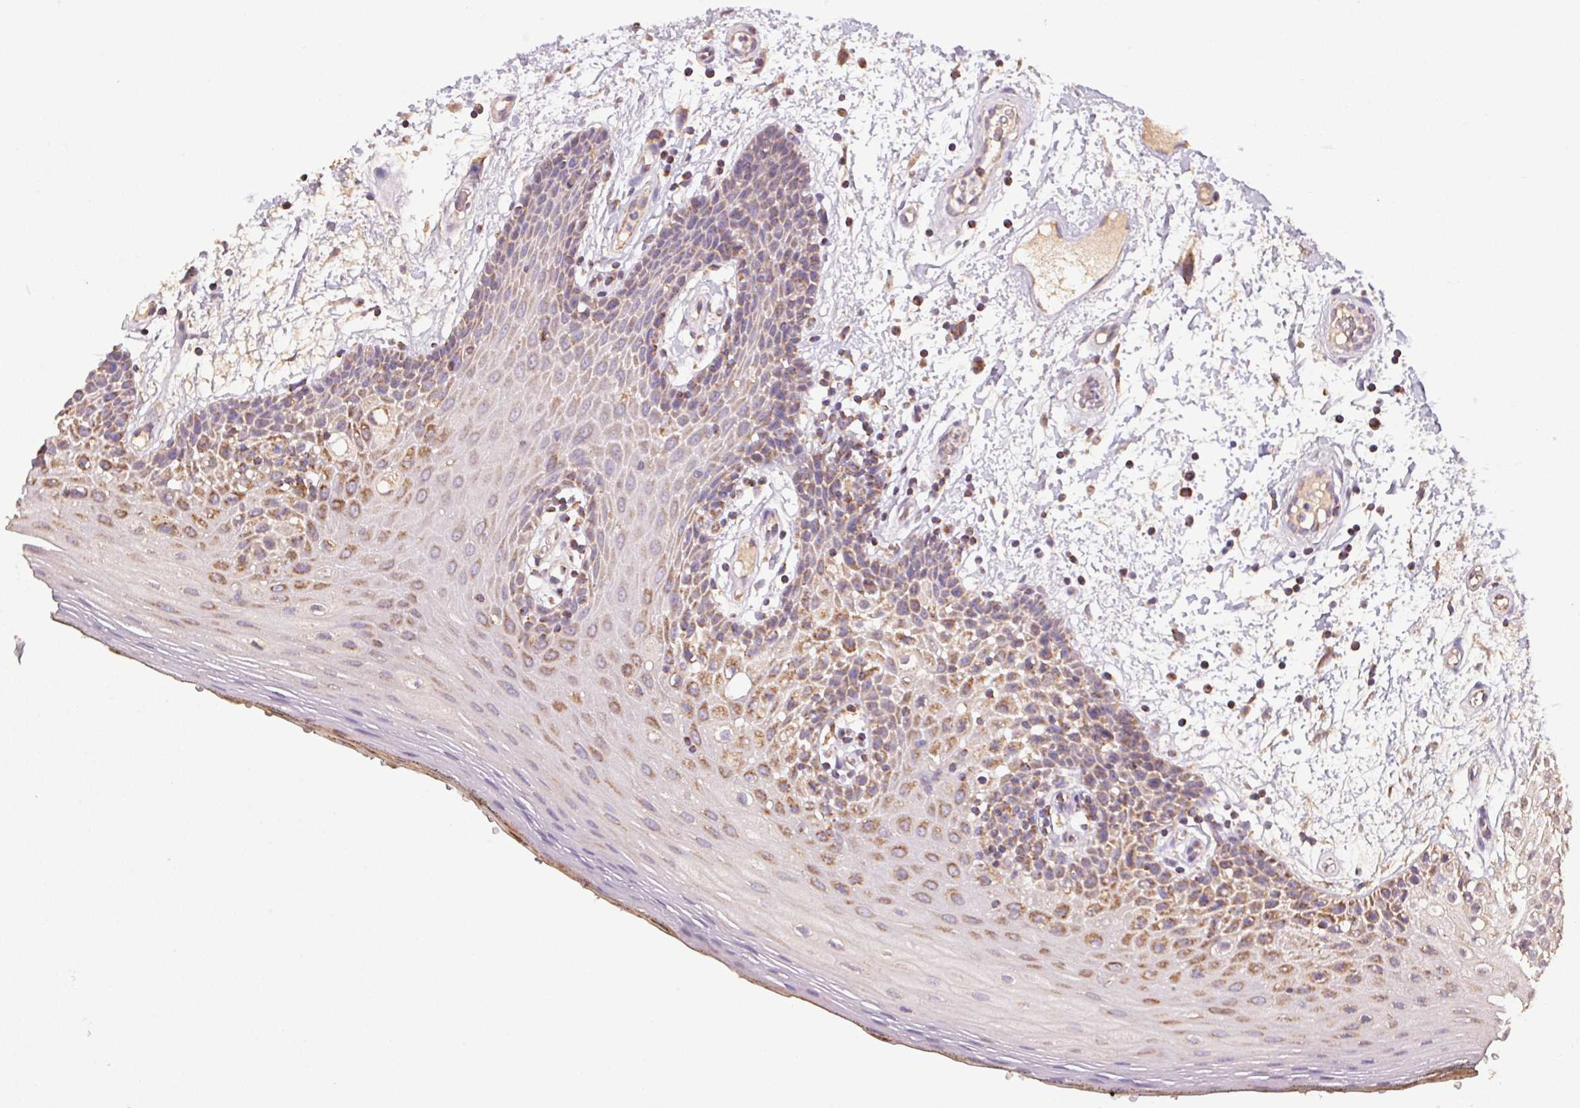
{"staining": {"intensity": "moderate", "quantity": "25%-75%", "location": "cytoplasmic/membranous"}, "tissue": "oral mucosa", "cell_type": "Squamous epithelial cells", "image_type": "normal", "snomed": [{"axis": "morphology", "description": "Normal tissue, NOS"}, {"axis": "morphology", "description": "Squamous cell carcinoma, NOS"}, {"axis": "topography", "description": "Oral tissue"}, {"axis": "topography", "description": "Head-Neck"}], "caption": "Protein analysis of unremarkable oral mucosa demonstrates moderate cytoplasmic/membranous expression in about 25%-75% of squamous epithelial cells.", "gene": "NDUFS2", "patient": {"sex": "male", "age": 52}}